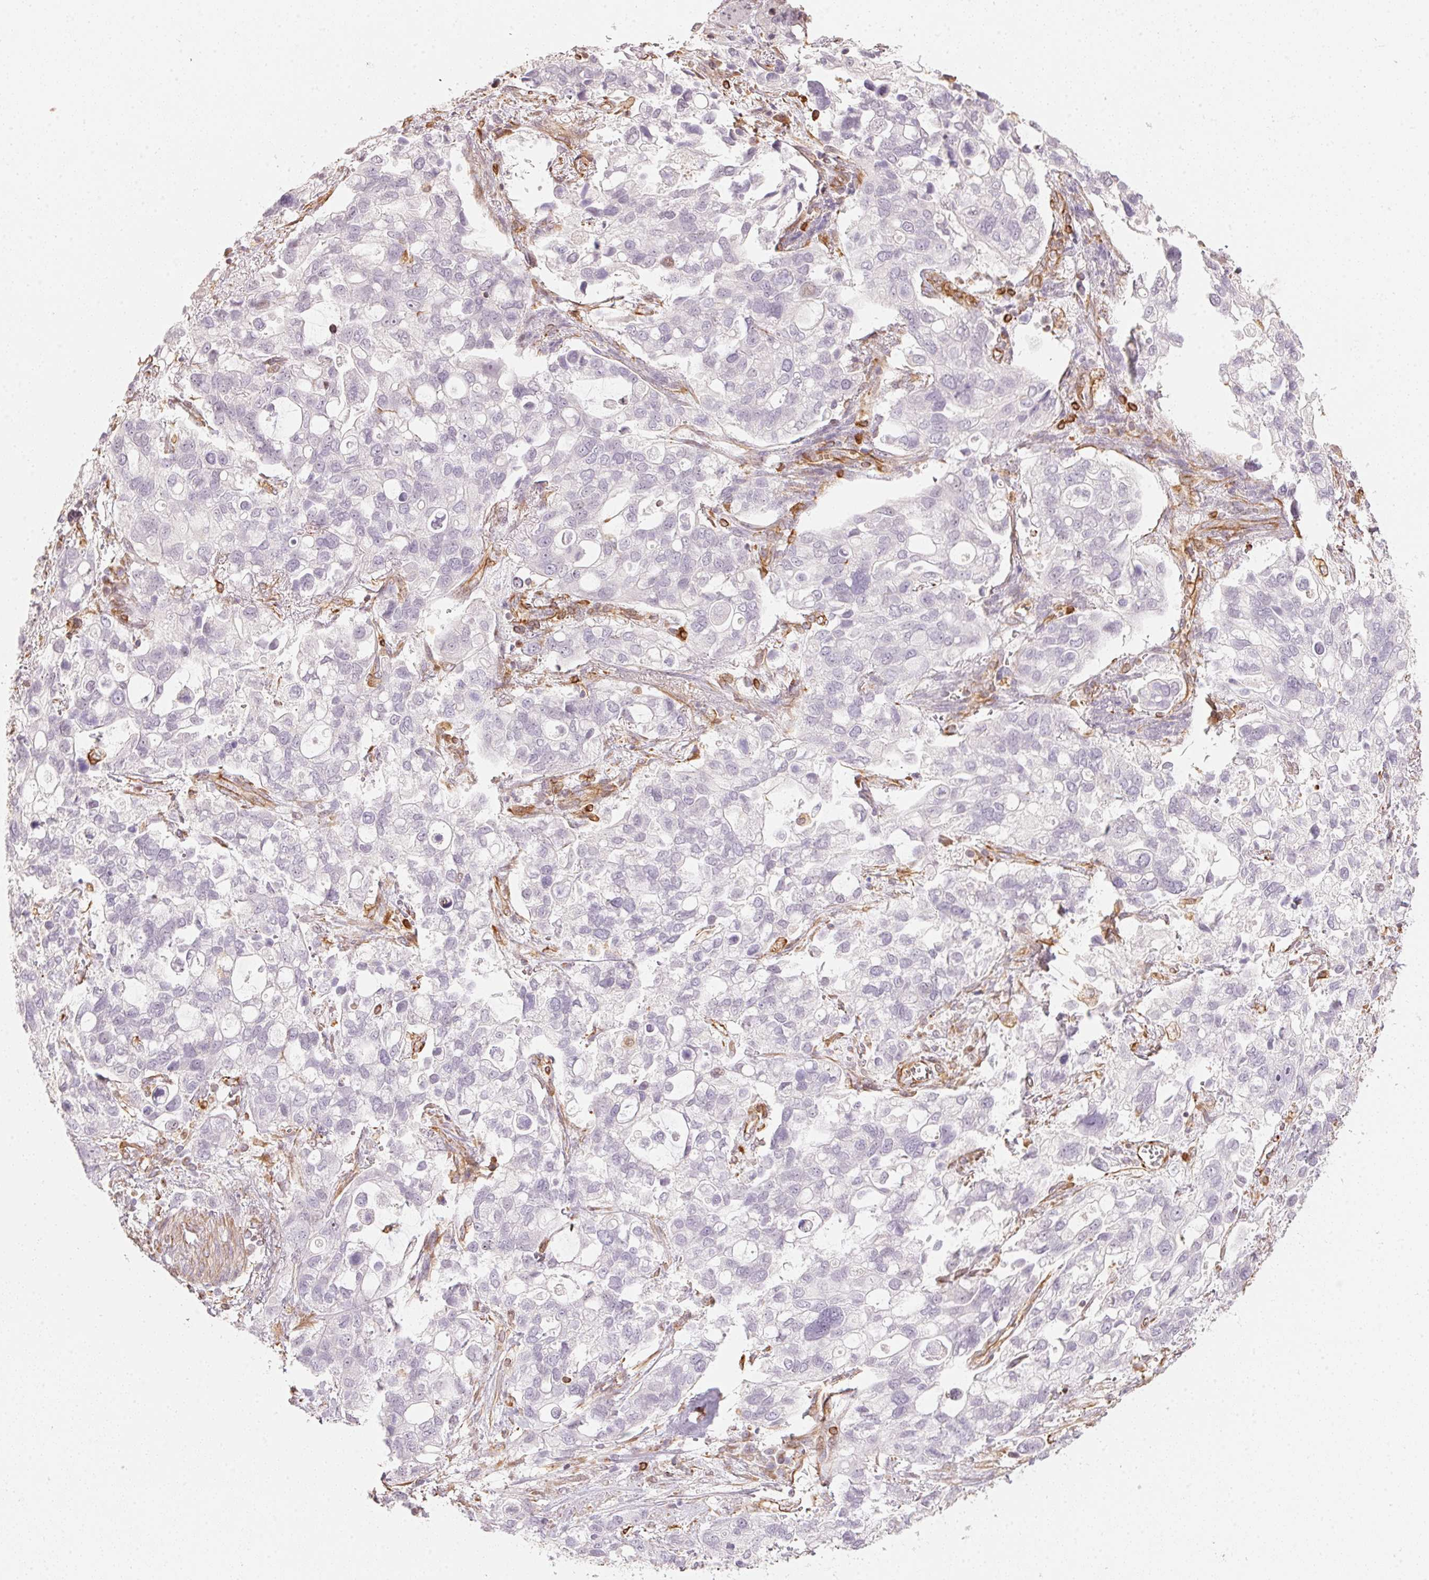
{"staining": {"intensity": "negative", "quantity": "none", "location": "none"}, "tissue": "stomach cancer", "cell_type": "Tumor cells", "image_type": "cancer", "snomed": [{"axis": "morphology", "description": "Adenocarcinoma, NOS"}, {"axis": "topography", "description": "Stomach, upper"}], "caption": "Immunohistochemistry micrograph of neoplastic tissue: stomach adenocarcinoma stained with DAB demonstrates no significant protein positivity in tumor cells.", "gene": "FOXR2", "patient": {"sex": "female", "age": 81}}